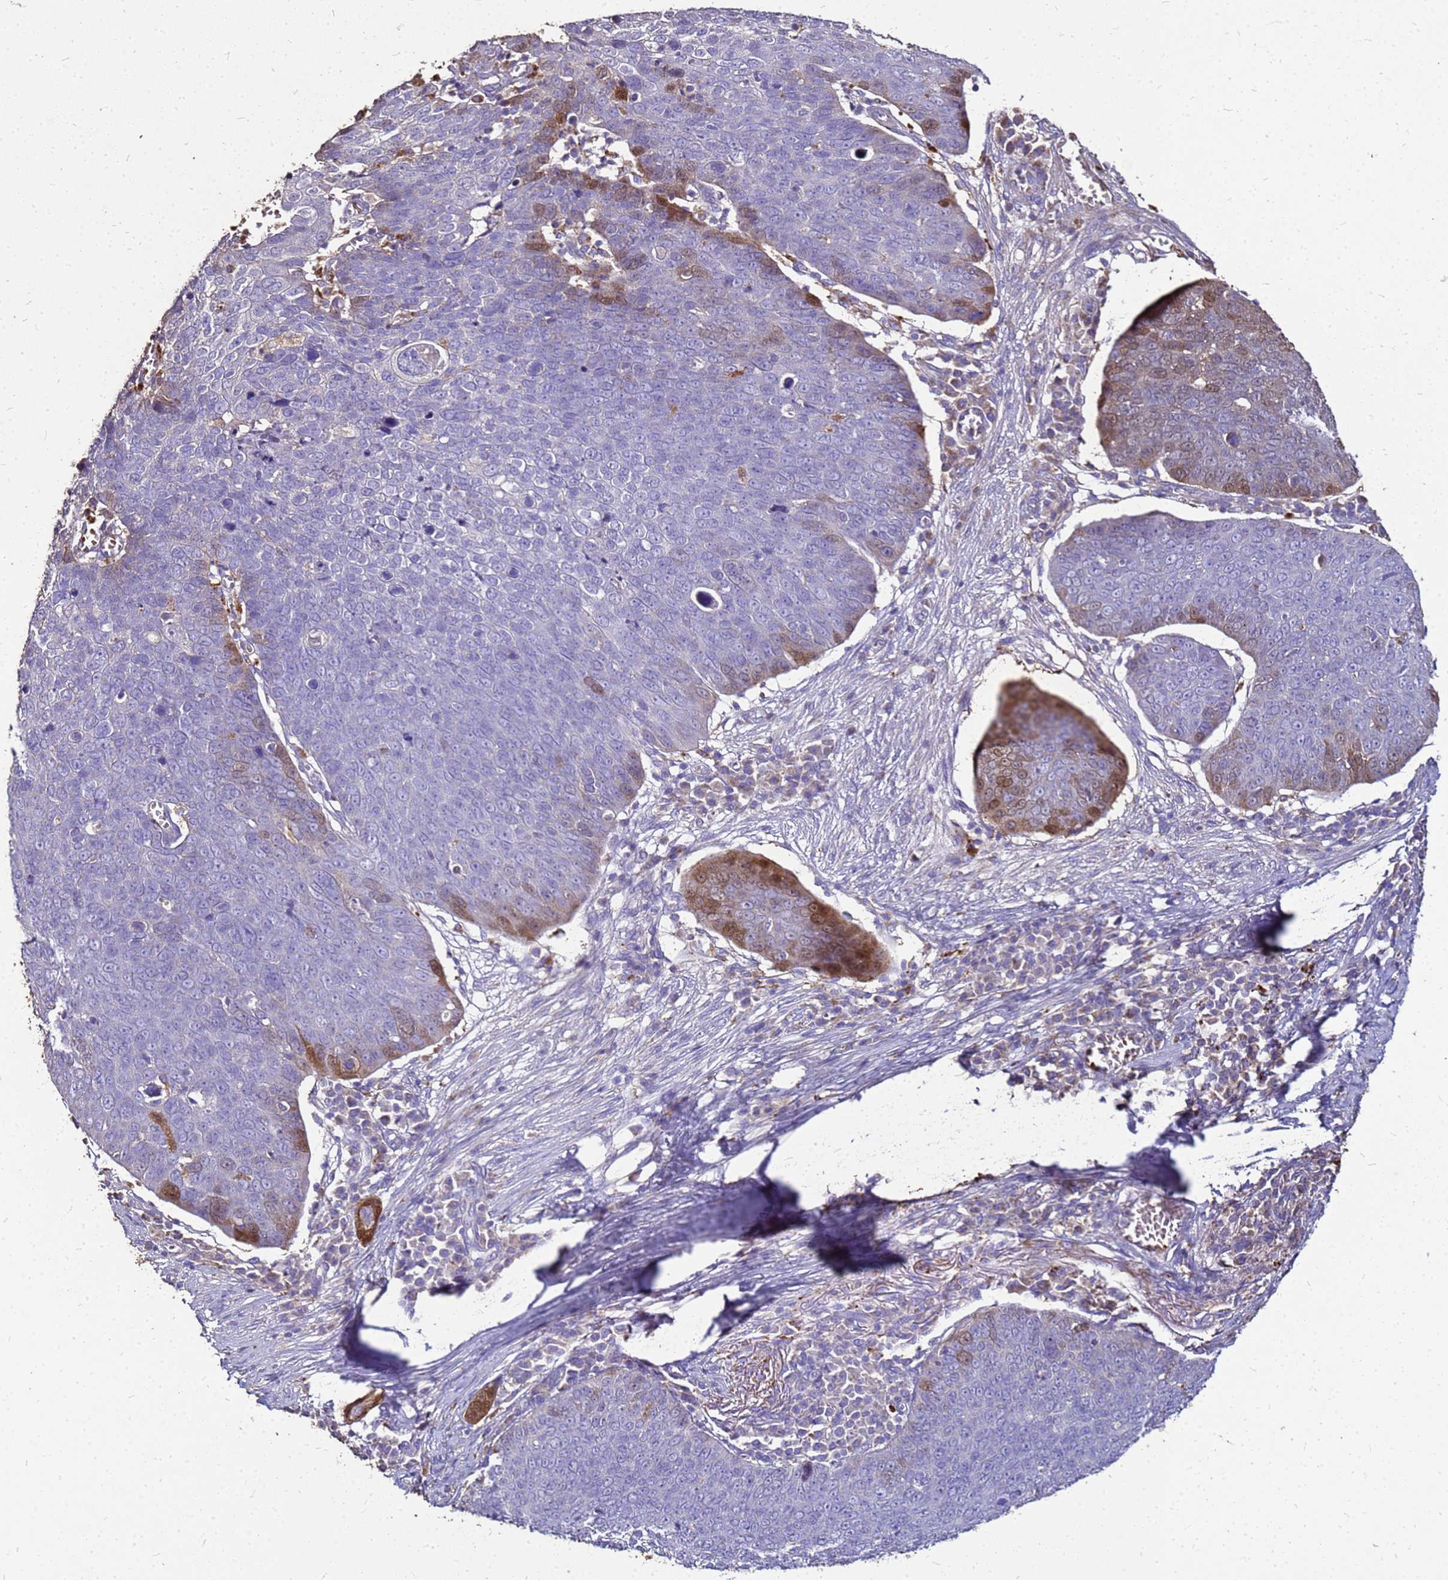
{"staining": {"intensity": "weak", "quantity": "<25%", "location": "nuclear"}, "tissue": "skin cancer", "cell_type": "Tumor cells", "image_type": "cancer", "snomed": [{"axis": "morphology", "description": "Squamous cell carcinoma, NOS"}, {"axis": "topography", "description": "Skin"}], "caption": "Tumor cells are negative for protein expression in human squamous cell carcinoma (skin).", "gene": "S100A2", "patient": {"sex": "male", "age": 71}}